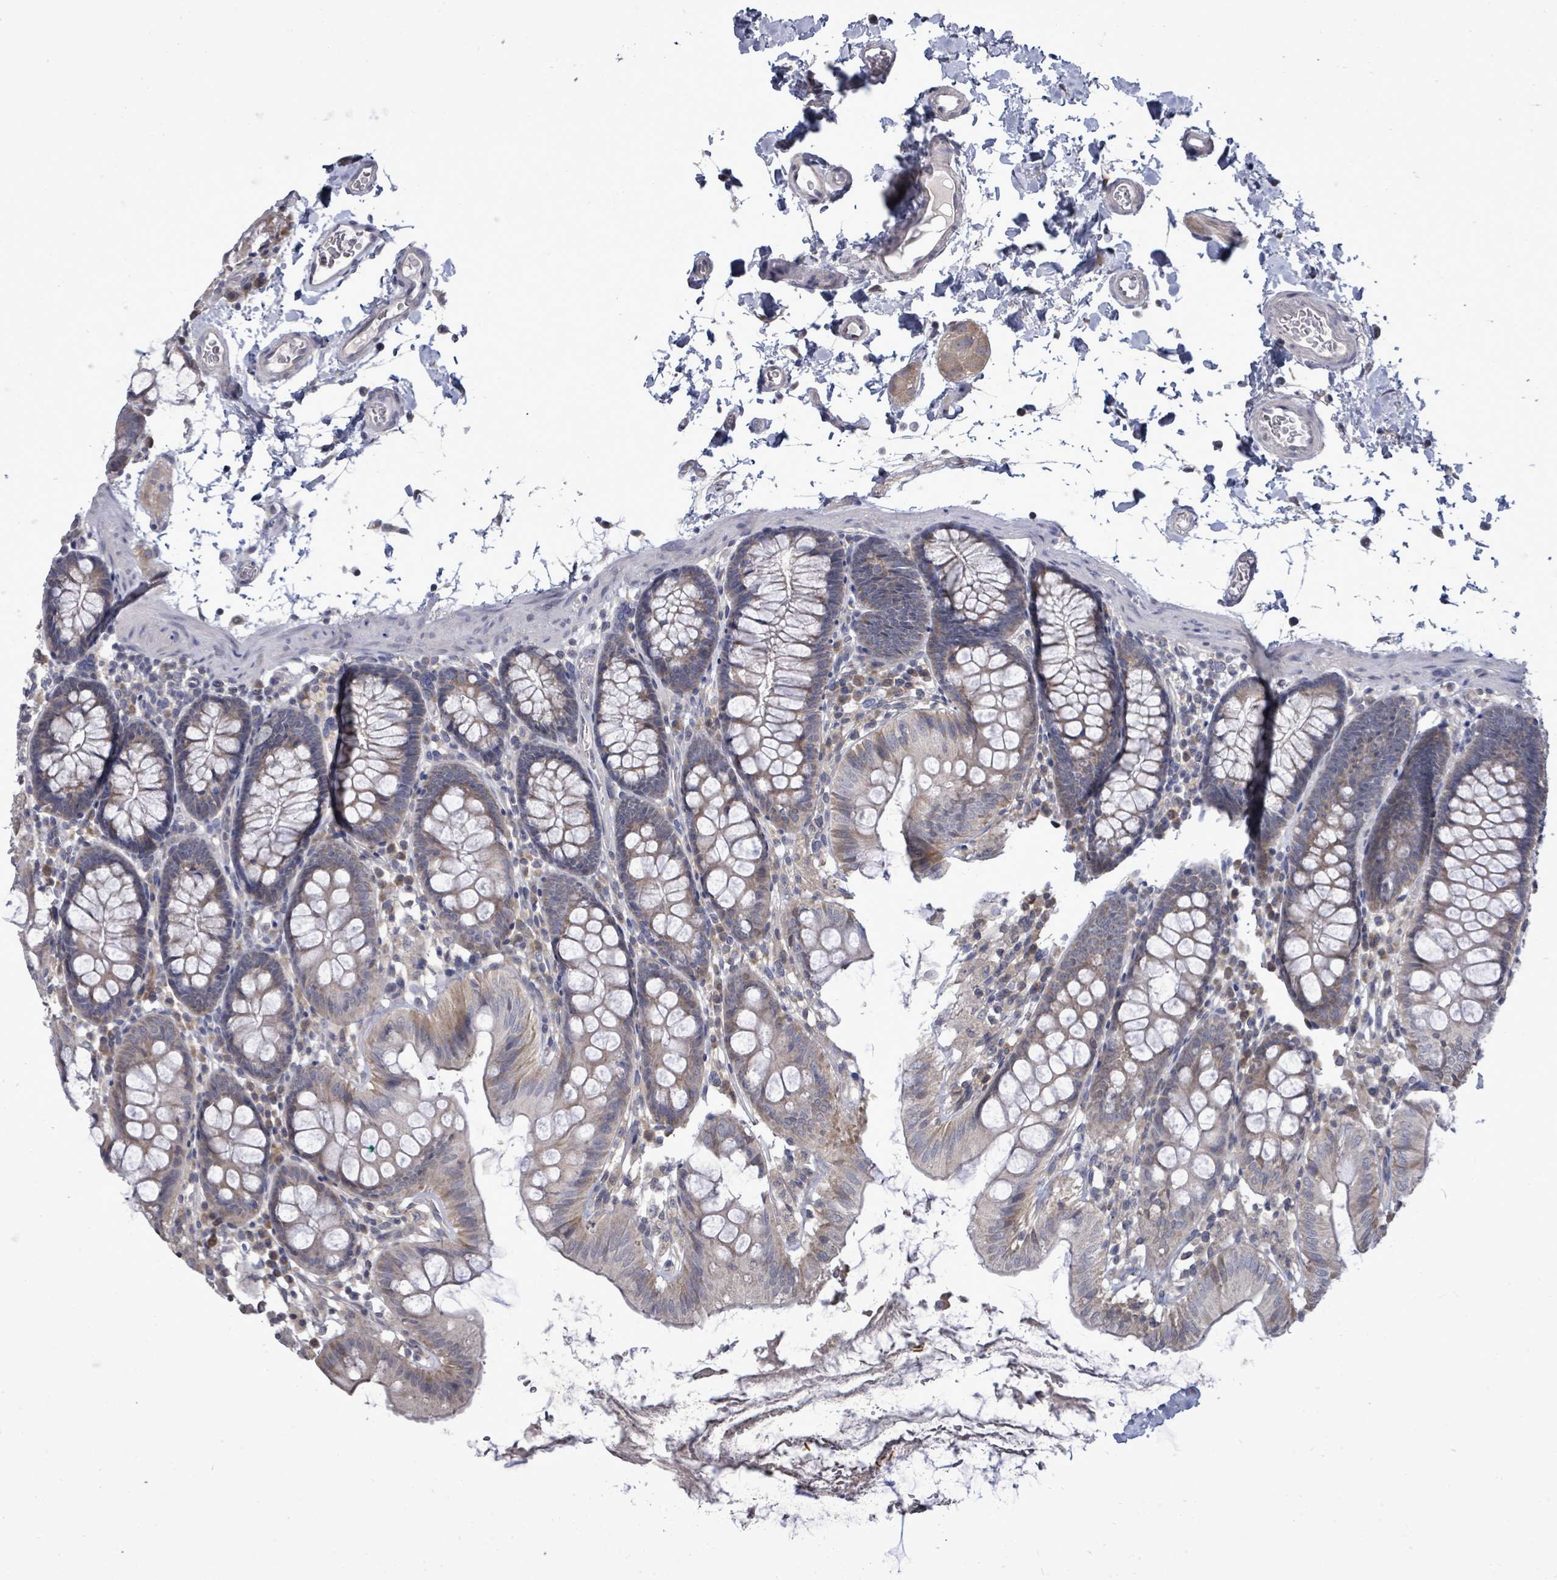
{"staining": {"intensity": "negative", "quantity": "none", "location": "none"}, "tissue": "colon", "cell_type": "Endothelial cells", "image_type": "normal", "snomed": [{"axis": "morphology", "description": "Normal tissue, NOS"}, {"axis": "topography", "description": "Colon"}], "caption": "IHC image of normal human colon stained for a protein (brown), which shows no expression in endothelial cells.", "gene": "POMGNT2", "patient": {"sex": "male", "age": 75}}